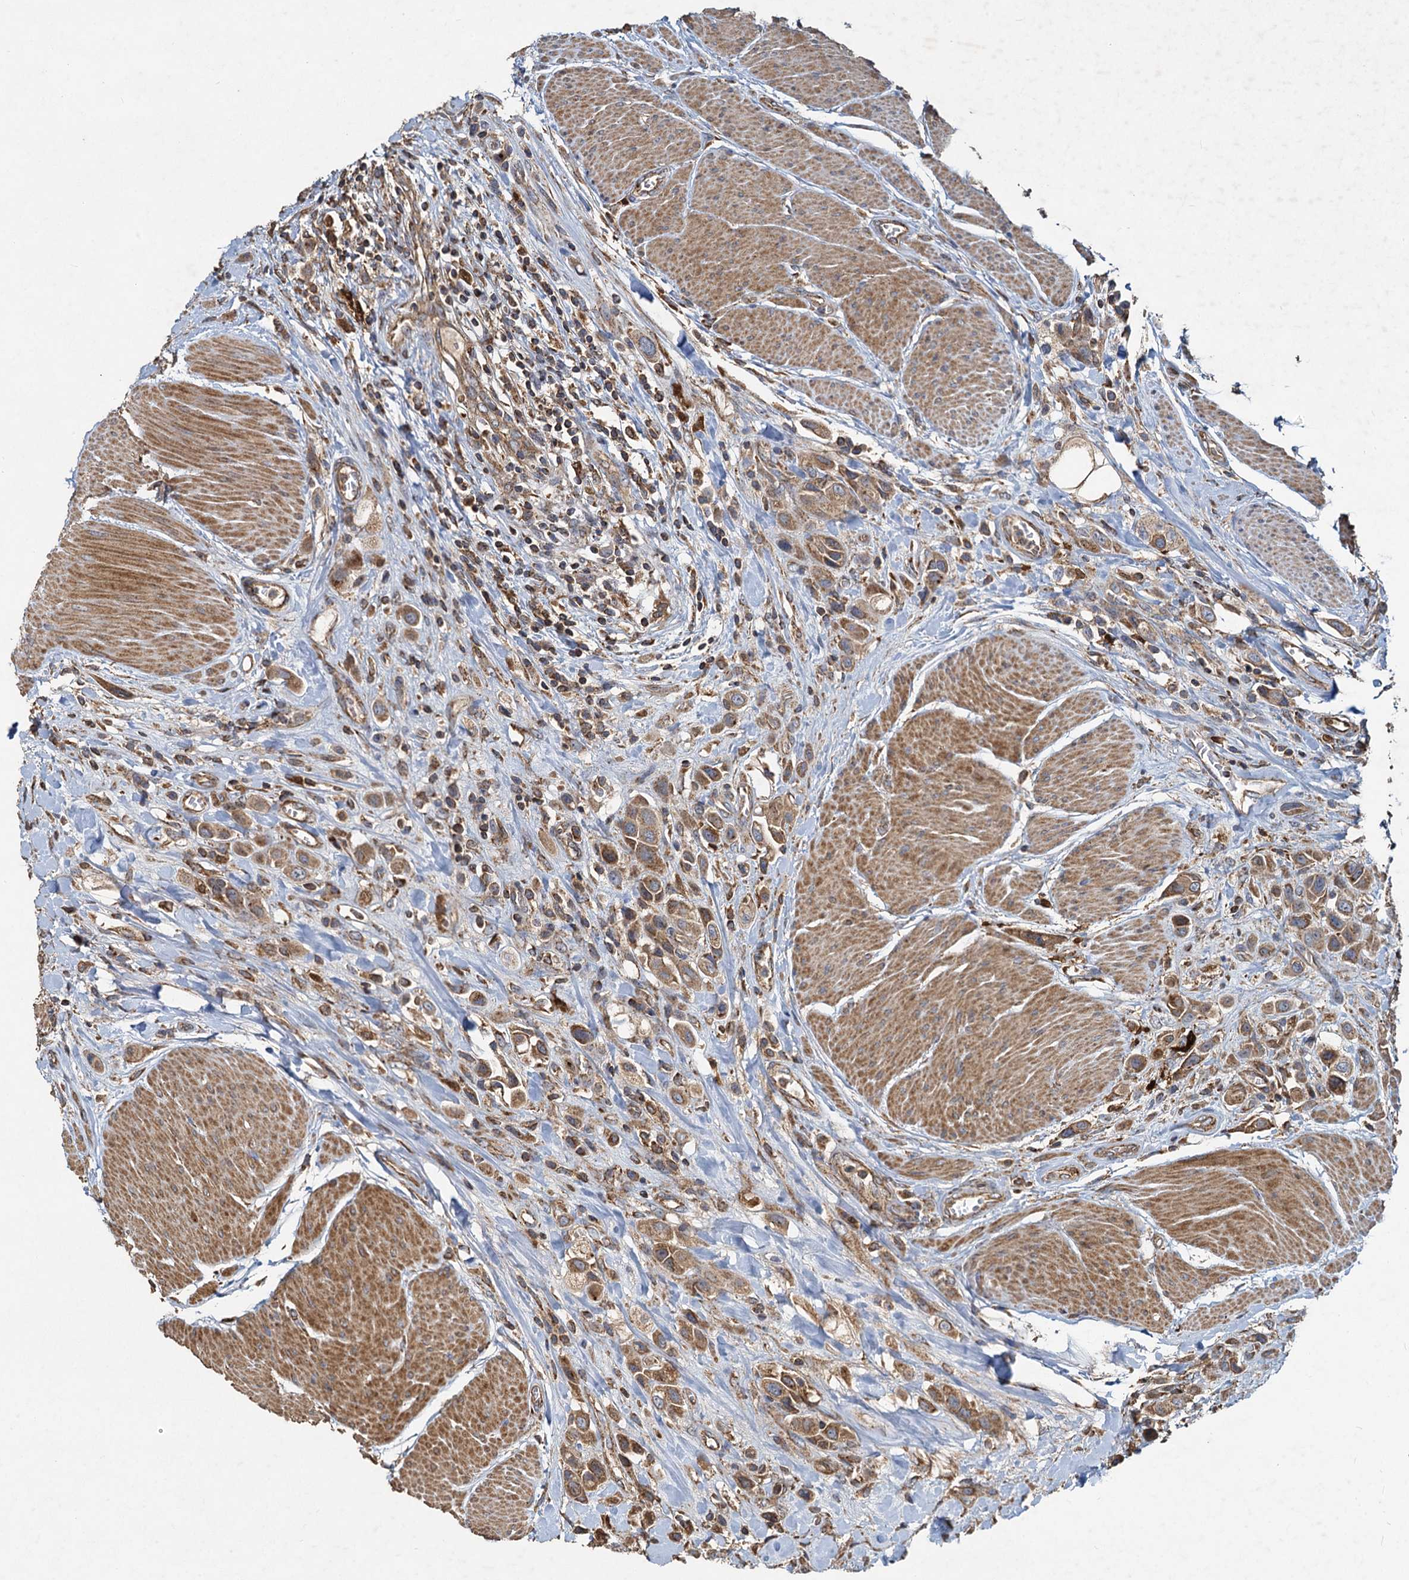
{"staining": {"intensity": "moderate", "quantity": ">75%", "location": "cytoplasmic/membranous"}, "tissue": "urothelial cancer", "cell_type": "Tumor cells", "image_type": "cancer", "snomed": [{"axis": "morphology", "description": "Urothelial carcinoma, High grade"}, {"axis": "topography", "description": "Urinary bladder"}], "caption": "A micrograph showing moderate cytoplasmic/membranous expression in approximately >75% of tumor cells in urothelial cancer, as visualized by brown immunohistochemical staining.", "gene": "SDS", "patient": {"sex": "male", "age": 50}}